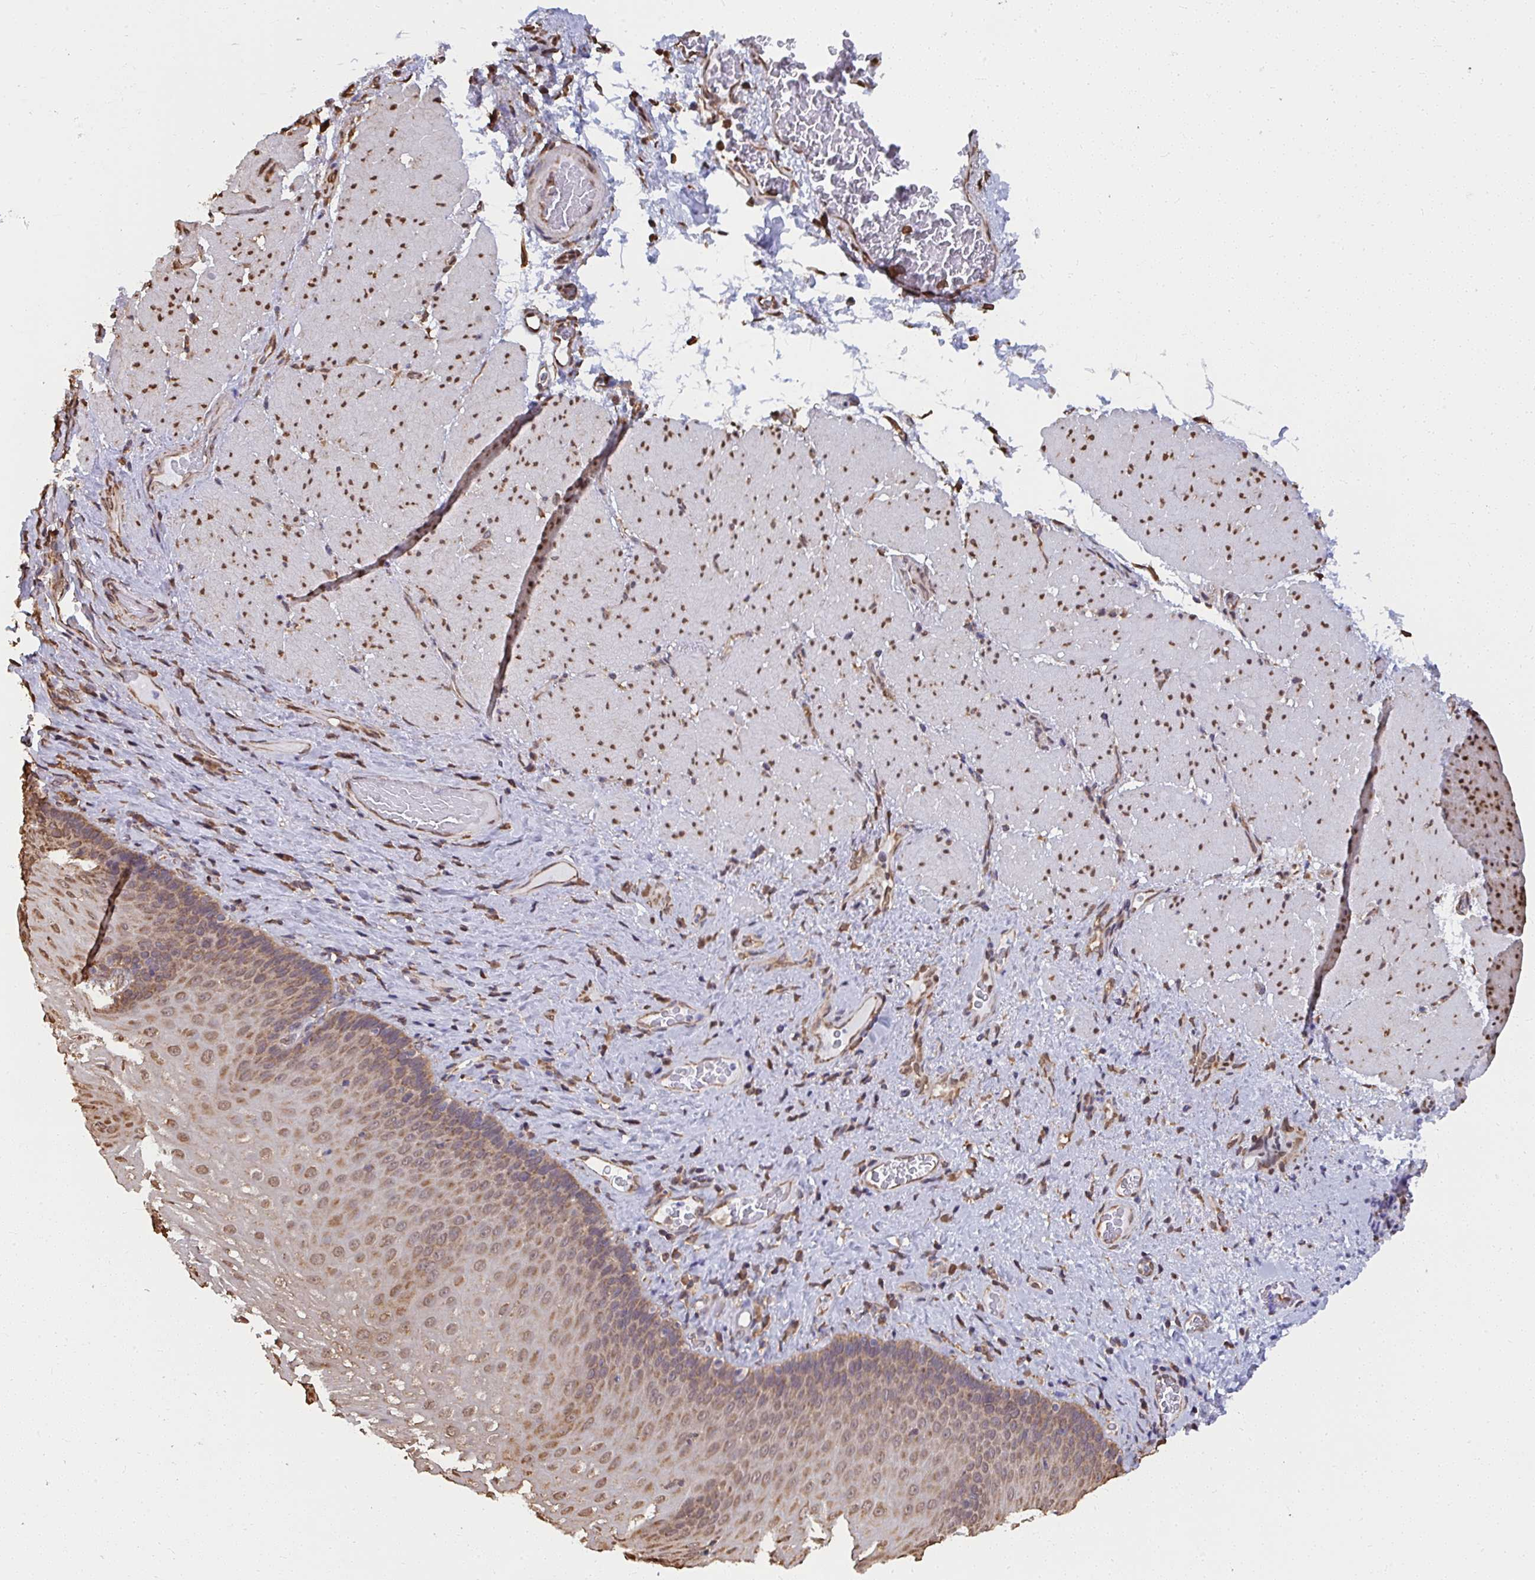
{"staining": {"intensity": "moderate", "quantity": ">75%", "location": "cytoplasmic/membranous,nuclear"}, "tissue": "esophagus", "cell_type": "Squamous epithelial cells", "image_type": "normal", "snomed": [{"axis": "morphology", "description": "Normal tissue, NOS"}, {"axis": "topography", "description": "Esophagus"}], "caption": "Protein staining of benign esophagus exhibits moderate cytoplasmic/membranous,nuclear positivity in about >75% of squamous epithelial cells. The staining was performed using DAB, with brown indicating positive protein expression. Nuclei are stained blue with hematoxylin.", "gene": "SYNCRIP", "patient": {"sex": "male", "age": 62}}